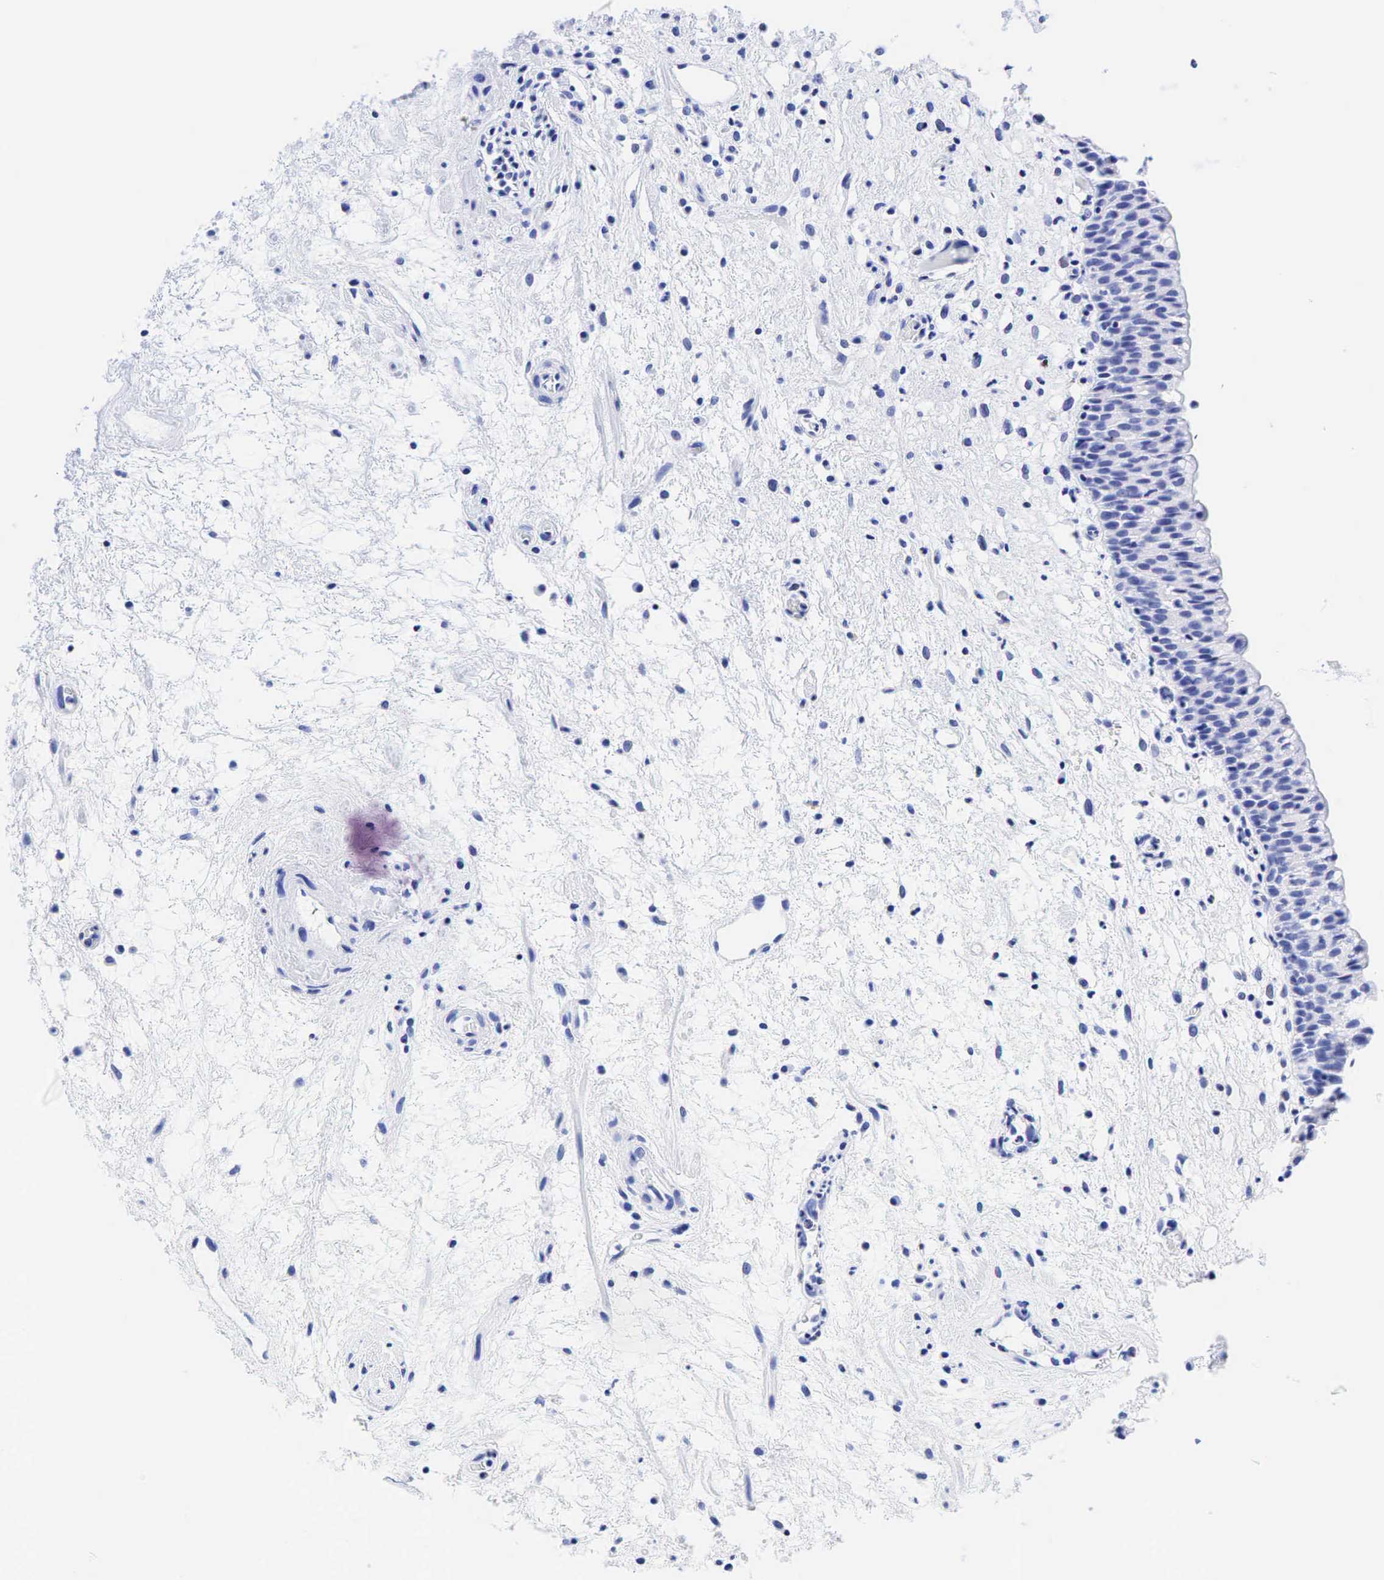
{"staining": {"intensity": "negative", "quantity": "none", "location": "none"}, "tissue": "urinary bladder", "cell_type": "Urothelial cells", "image_type": "normal", "snomed": [{"axis": "morphology", "description": "Normal tissue, NOS"}, {"axis": "topography", "description": "Urinary bladder"}], "caption": "A histopathology image of urinary bladder stained for a protein exhibits no brown staining in urothelial cells. (DAB IHC, high magnification).", "gene": "ESR1", "patient": {"sex": "male", "age": 48}}